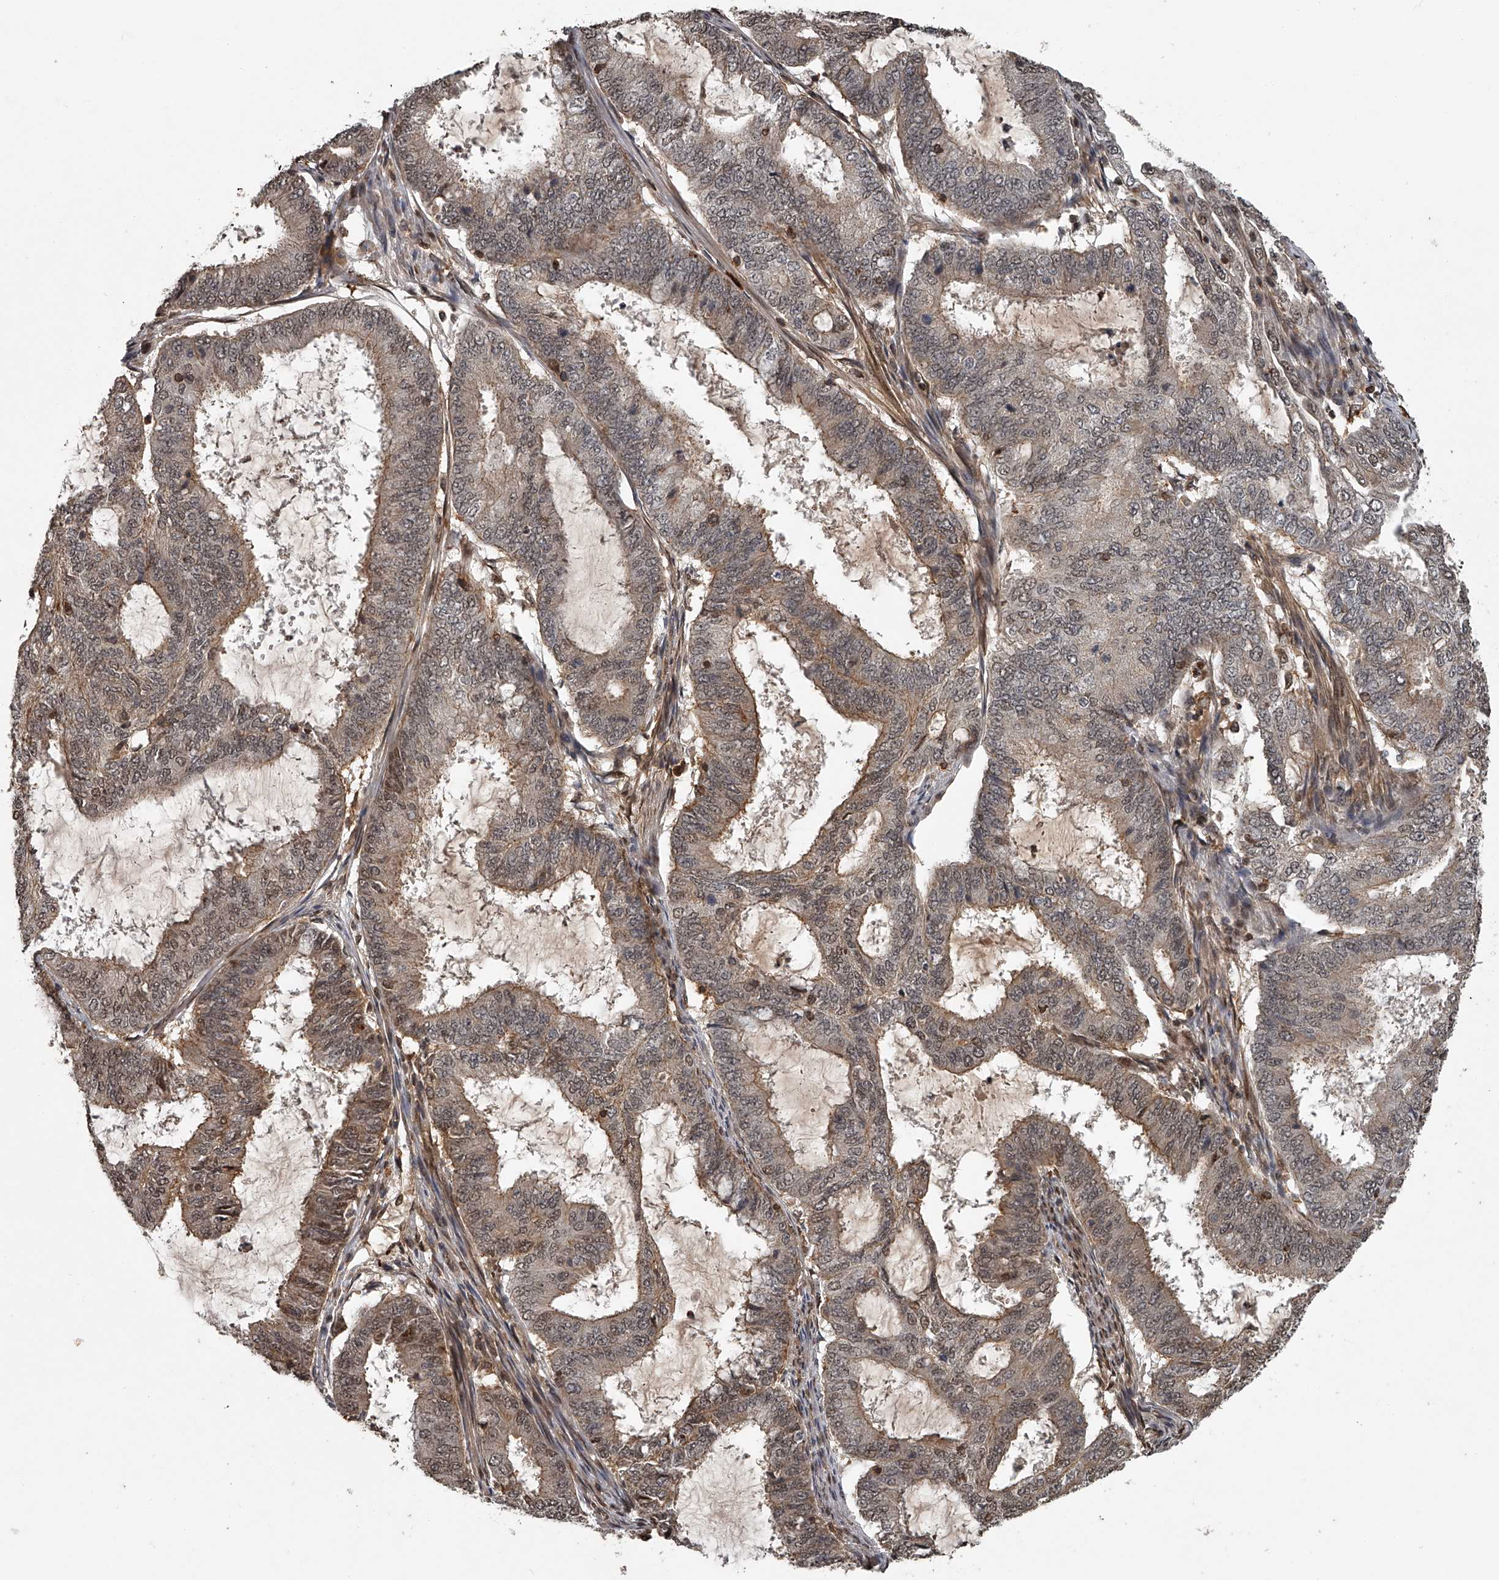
{"staining": {"intensity": "weak", "quantity": ">75%", "location": "cytoplasmic/membranous,nuclear"}, "tissue": "endometrial cancer", "cell_type": "Tumor cells", "image_type": "cancer", "snomed": [{"axis": "morphology", "description": "Adenocarcinoma, NOS"}, {"axis": "topography", "description": "Endometrium"}], "caption": "IHC histopathology image of human endometrial cancer stained for a protein (brown), which displays low levels of weak cytoplasmic/membranous and nuclear positivity in about >75% of tumor cells.", "gene": "PLEKHG1", "patient": {"sex": "female", "age": 51}}